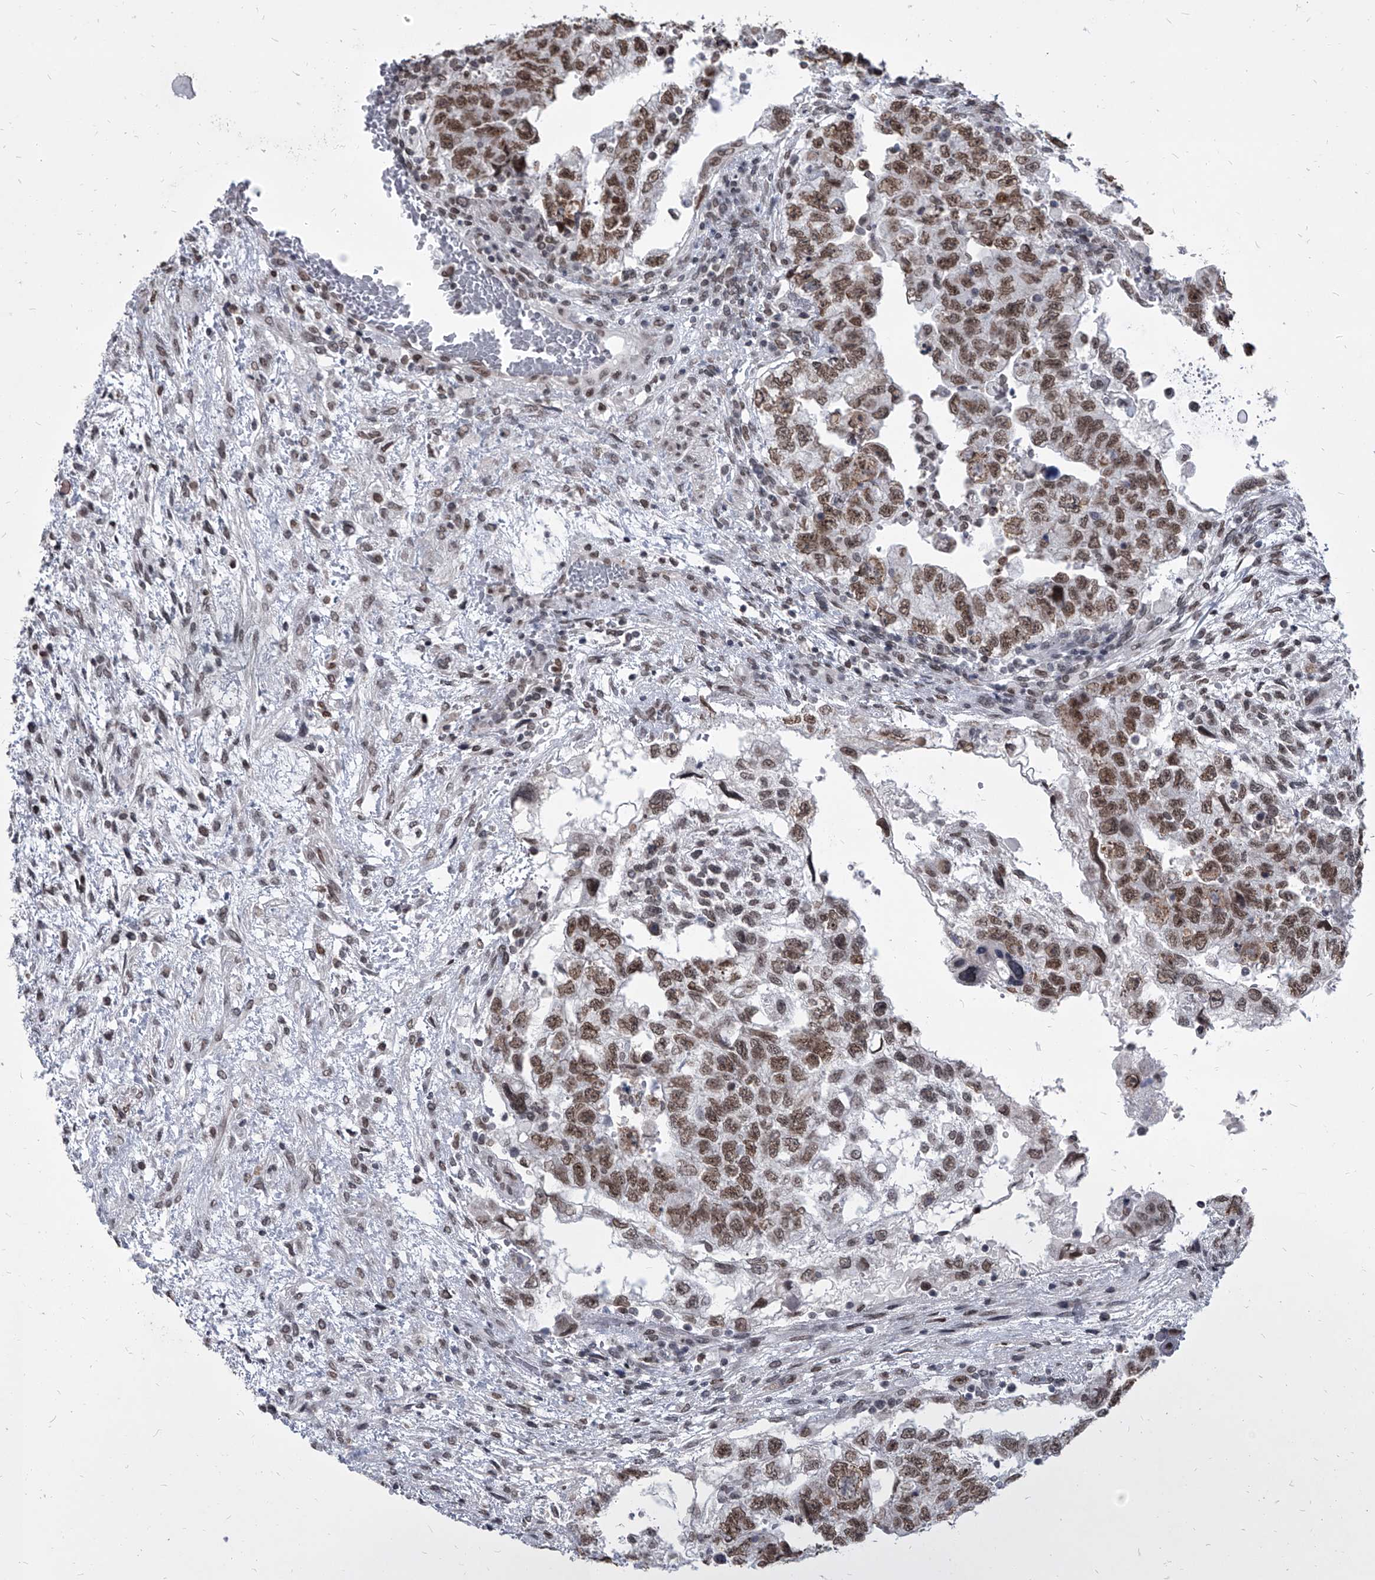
{"staining": {"intensity": "moderate", "quantity": ">75%", "location": "nuclear"}, "tissue": "testis cancer", "cell_type": "Tumor cells", "image_type": "cancer", "snomed": [{"axis": "morphology", "description": "Carcinoma, Embryonal, NOS"}, {"axis": "topography", "description": "Testis"}], "caption": "Testis embryonal carcinoma tissue reveals moderate nuclear positivity in about >75% of tumor cells, visualized by immunohistochemistry.", "gene": "PPIL4", "patient": {"sex": "male", "age": 36}}